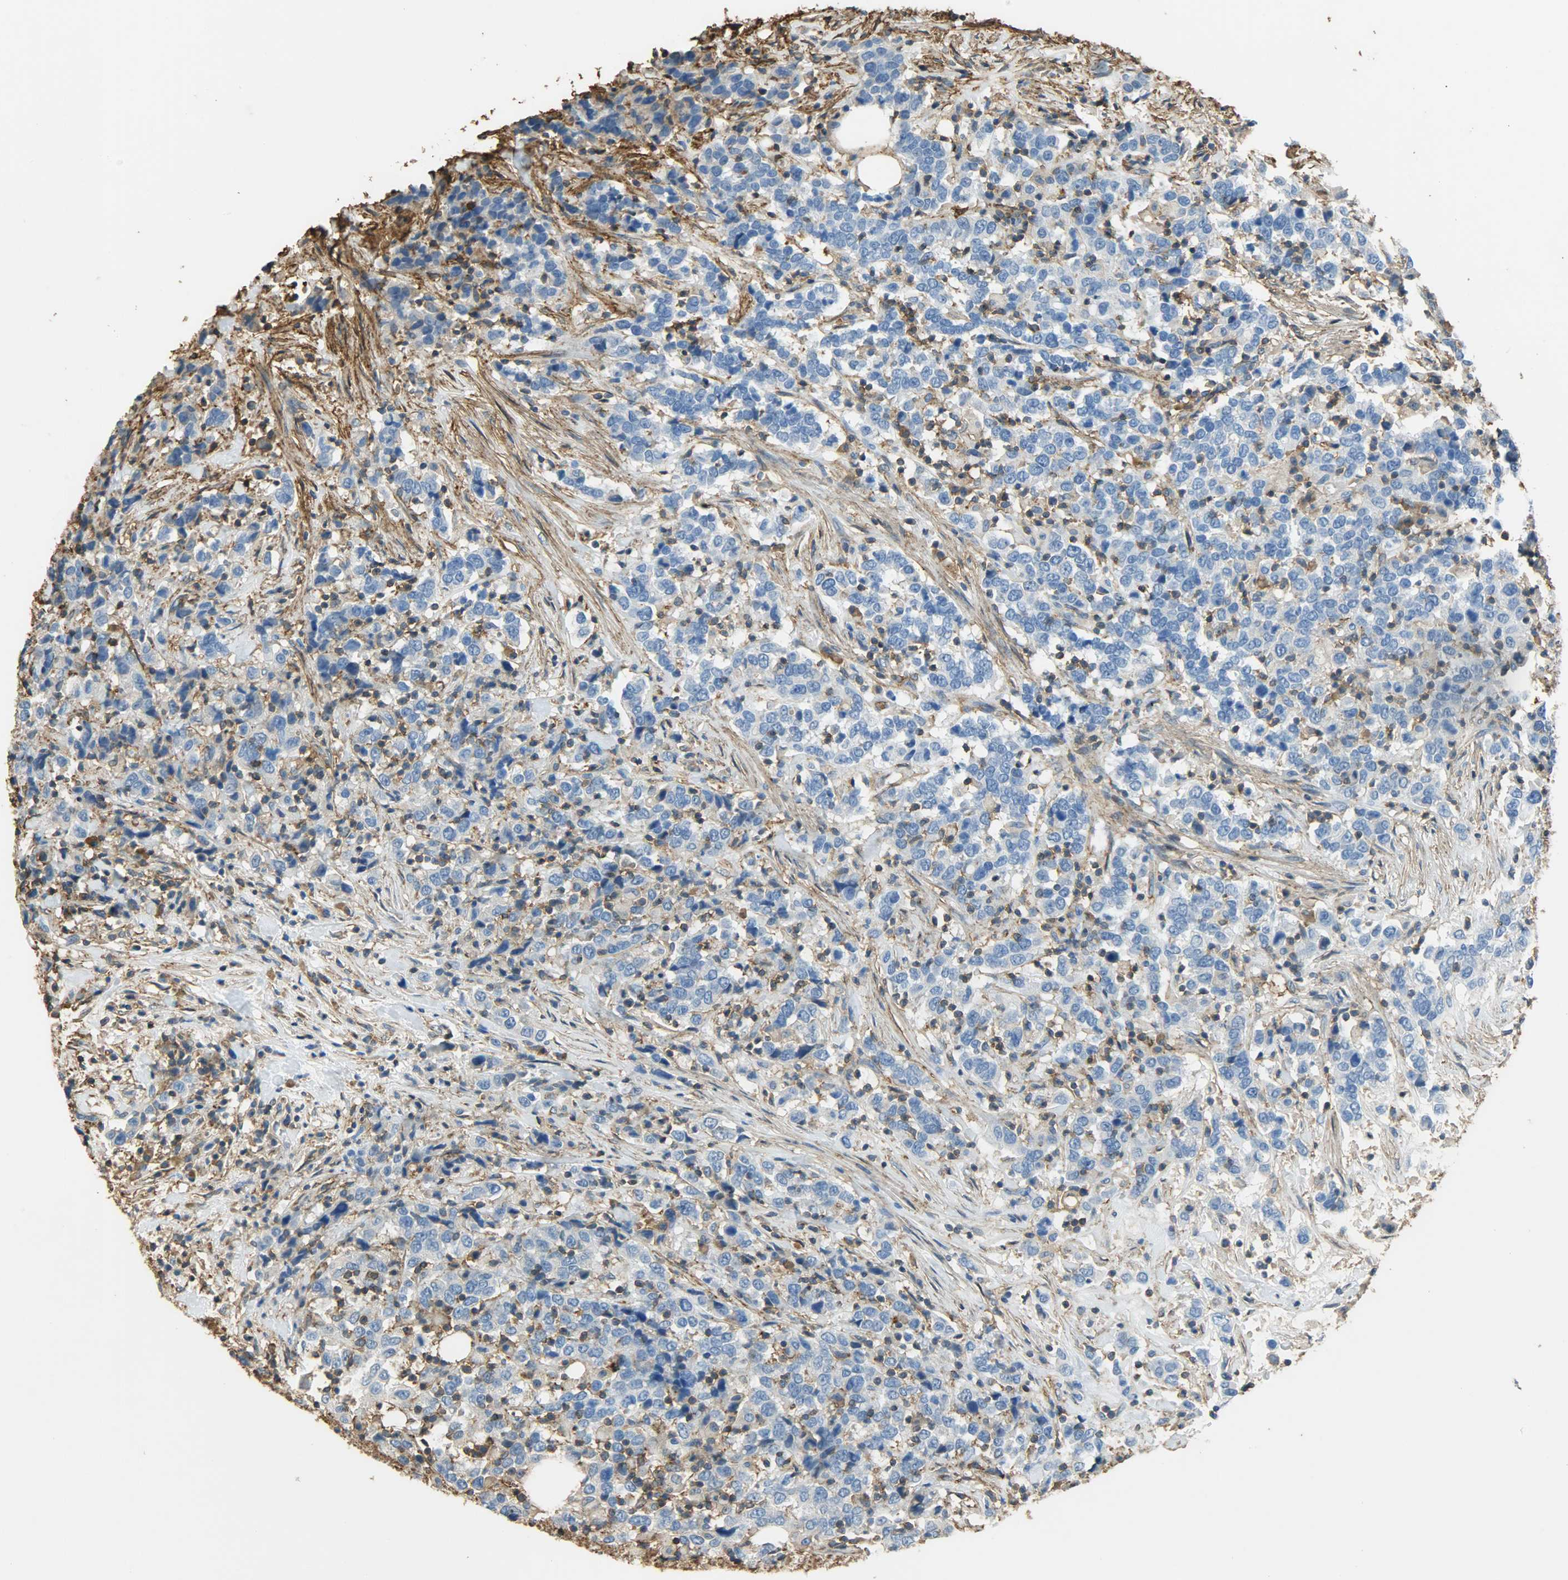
{"staining": {"intensity": "negative", "quantity": "none", "location": "none"}, "tissue": "urothelial cancer", "cell_type": "Tumor cells", "image_type": "cancer", "snomed": [{"axis": "morphology", "description": "Urothelial carcinoma, High grade"}, {"axis": "topography", "description": "Urinary bladder"}], "caption": "Urothelial cancer stained for a protein using immunohistochemistry (IHC) exhibits no expression tumor cells.", "gene": "ANXA6", "patient": {"sex": "male", "age": 61}}